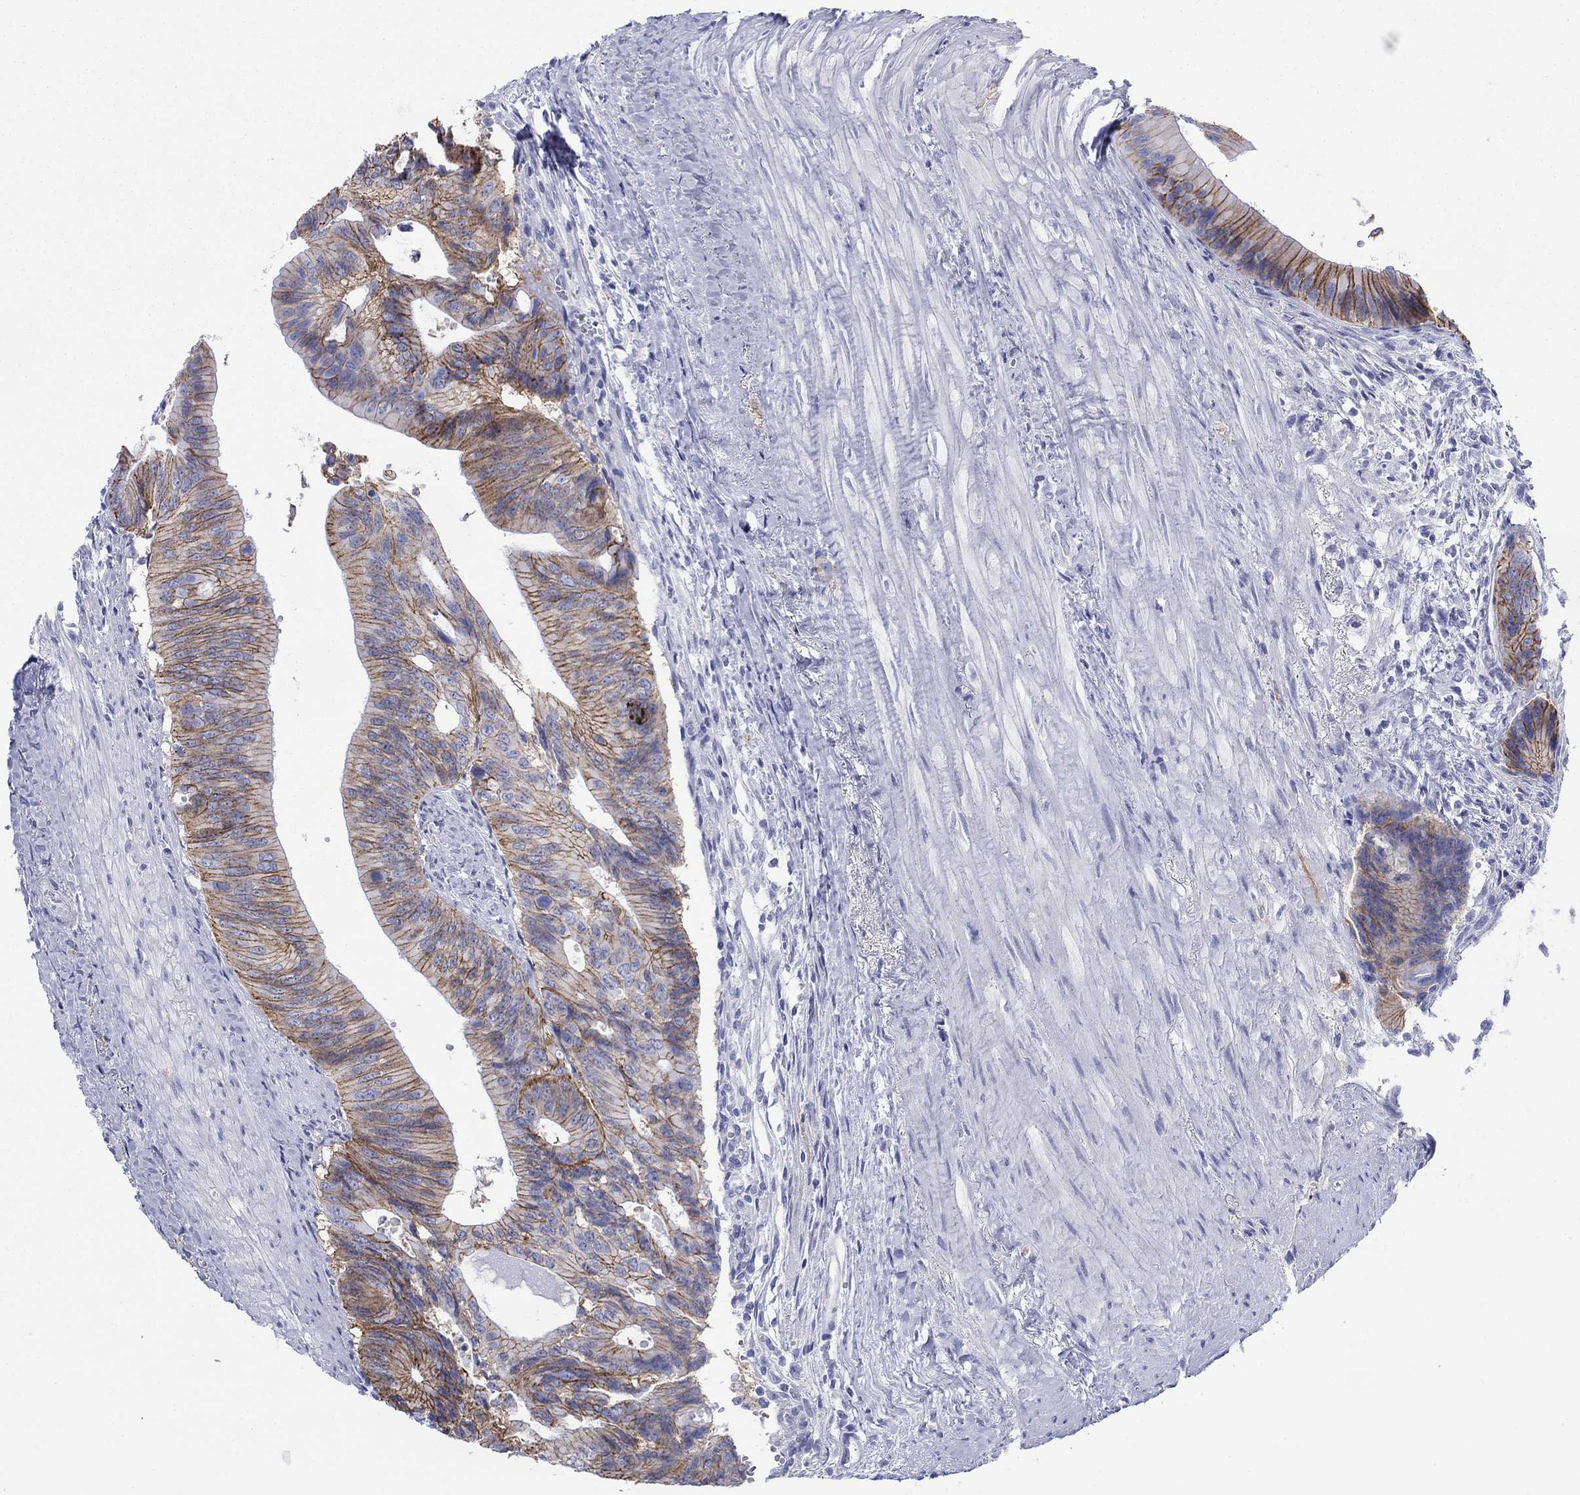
{"staining": {"intensity": "strong", "quantity": ">75%", "location": "cytoplasmic/membranous"}, "tissue": "colorectal cancer", "cell_type": "Tumor cells", "image_type": "cancer", "snomed": [{"axis": "morphology", "description": "Normal tissue, NOS"}, {"axis": "morphology", "description": "Adenocarcinoma, NOS"}, {"axis": "topography", "description": "Colon"}], "caption": "The immunohistochemical stain shows strong cytoplasmic/membranous staining in tumor cells of colorectal cancer tissue.", "gene": "ATP1B1", "patient": {"sex": "male", "age": 65}}